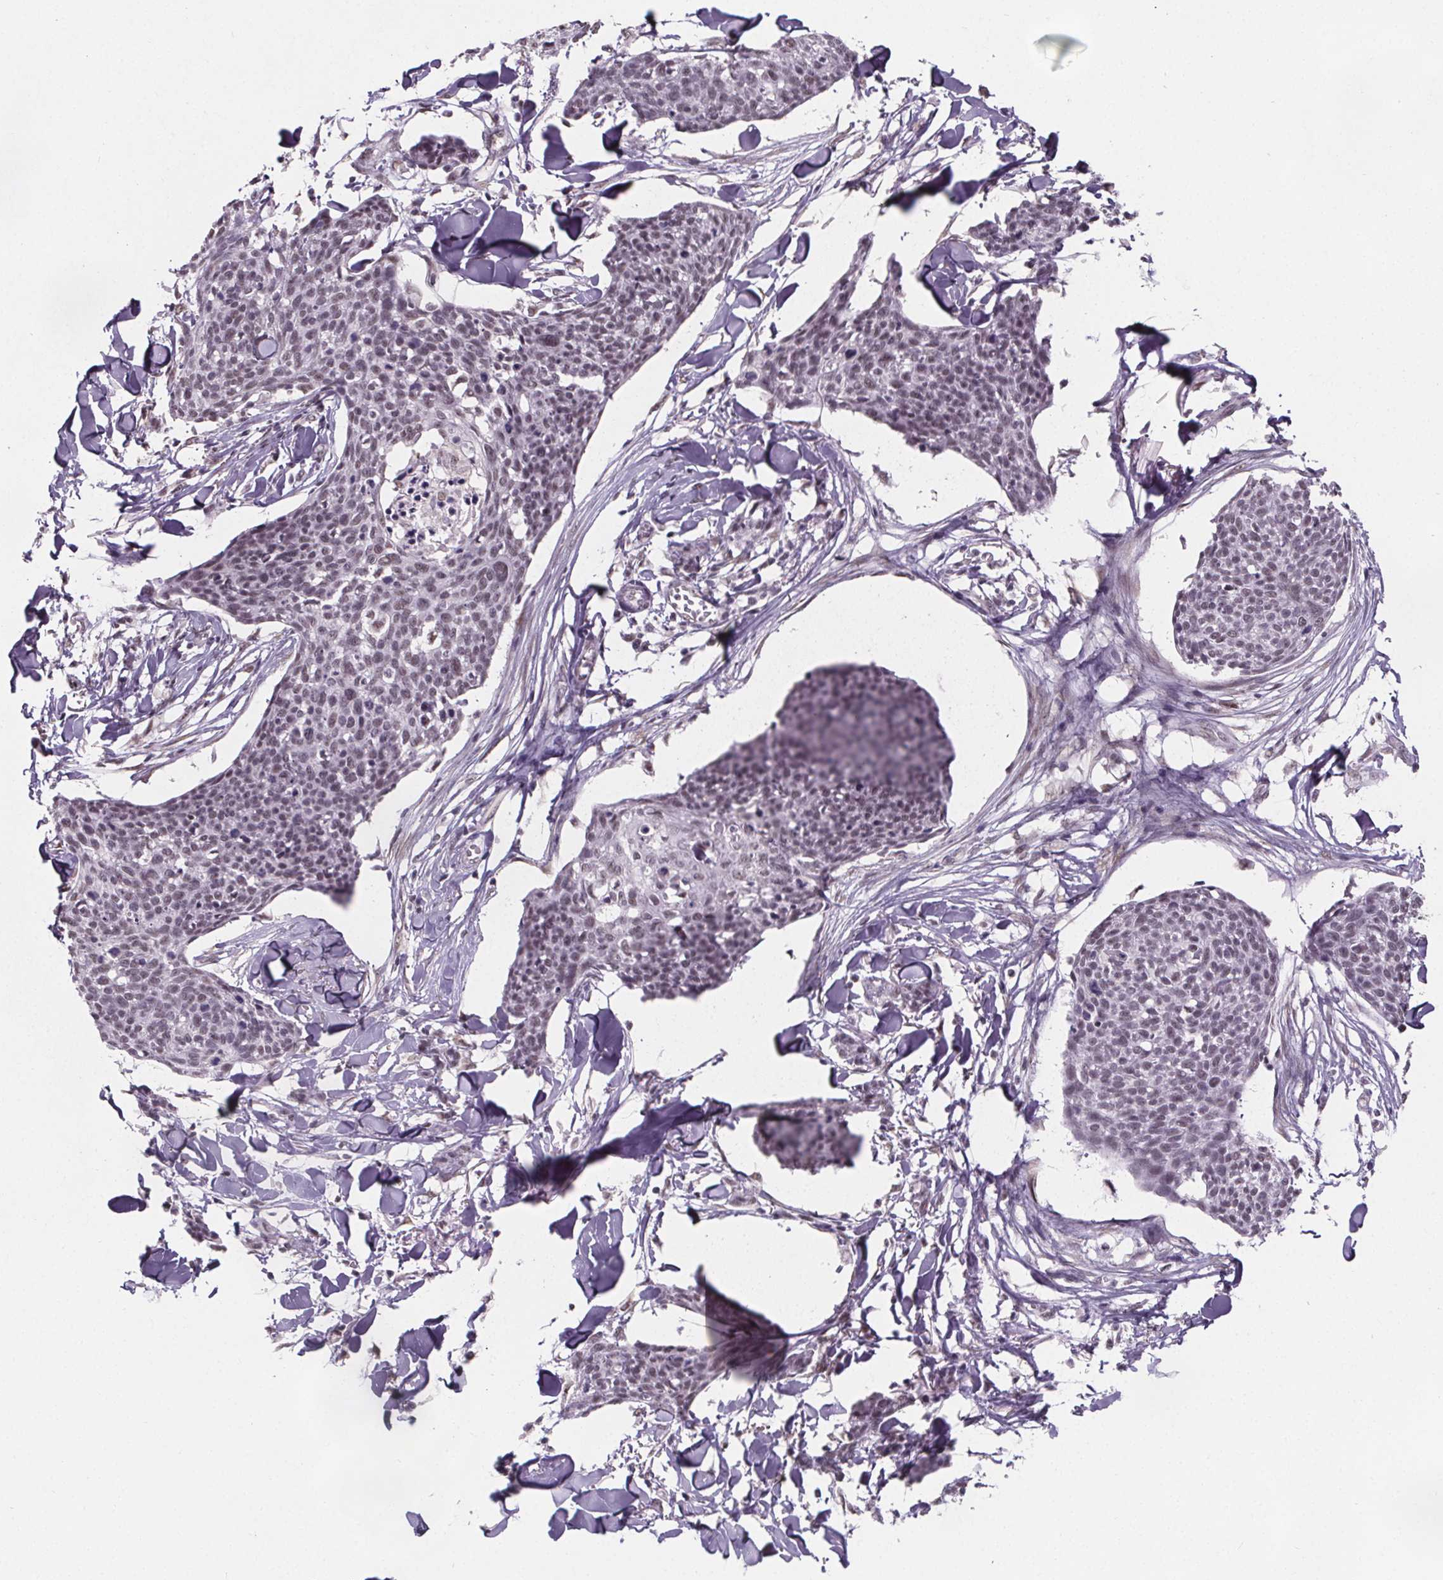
{"staining": {"intensity": "weak", "quantity": "<25%", "location": "nuclear"}, "tissue": "skin cancer", "cell_type": "Tumor cells", "image_type": "cancer", "snomed": [{"axis": "morphology", "description": "Squamous cell carcinoma, NOS"}, {"axis": "topography", "description": "Skin"}, {"axis": "topography", "description": "Vulva"}], "caption": "Squamous cell carcinoma (skin) was stained to show a protein in brown. There is no significant staining in tumor cells.", "gene": "ZNF572", "patient": {"sex": "female", "age": 75}}